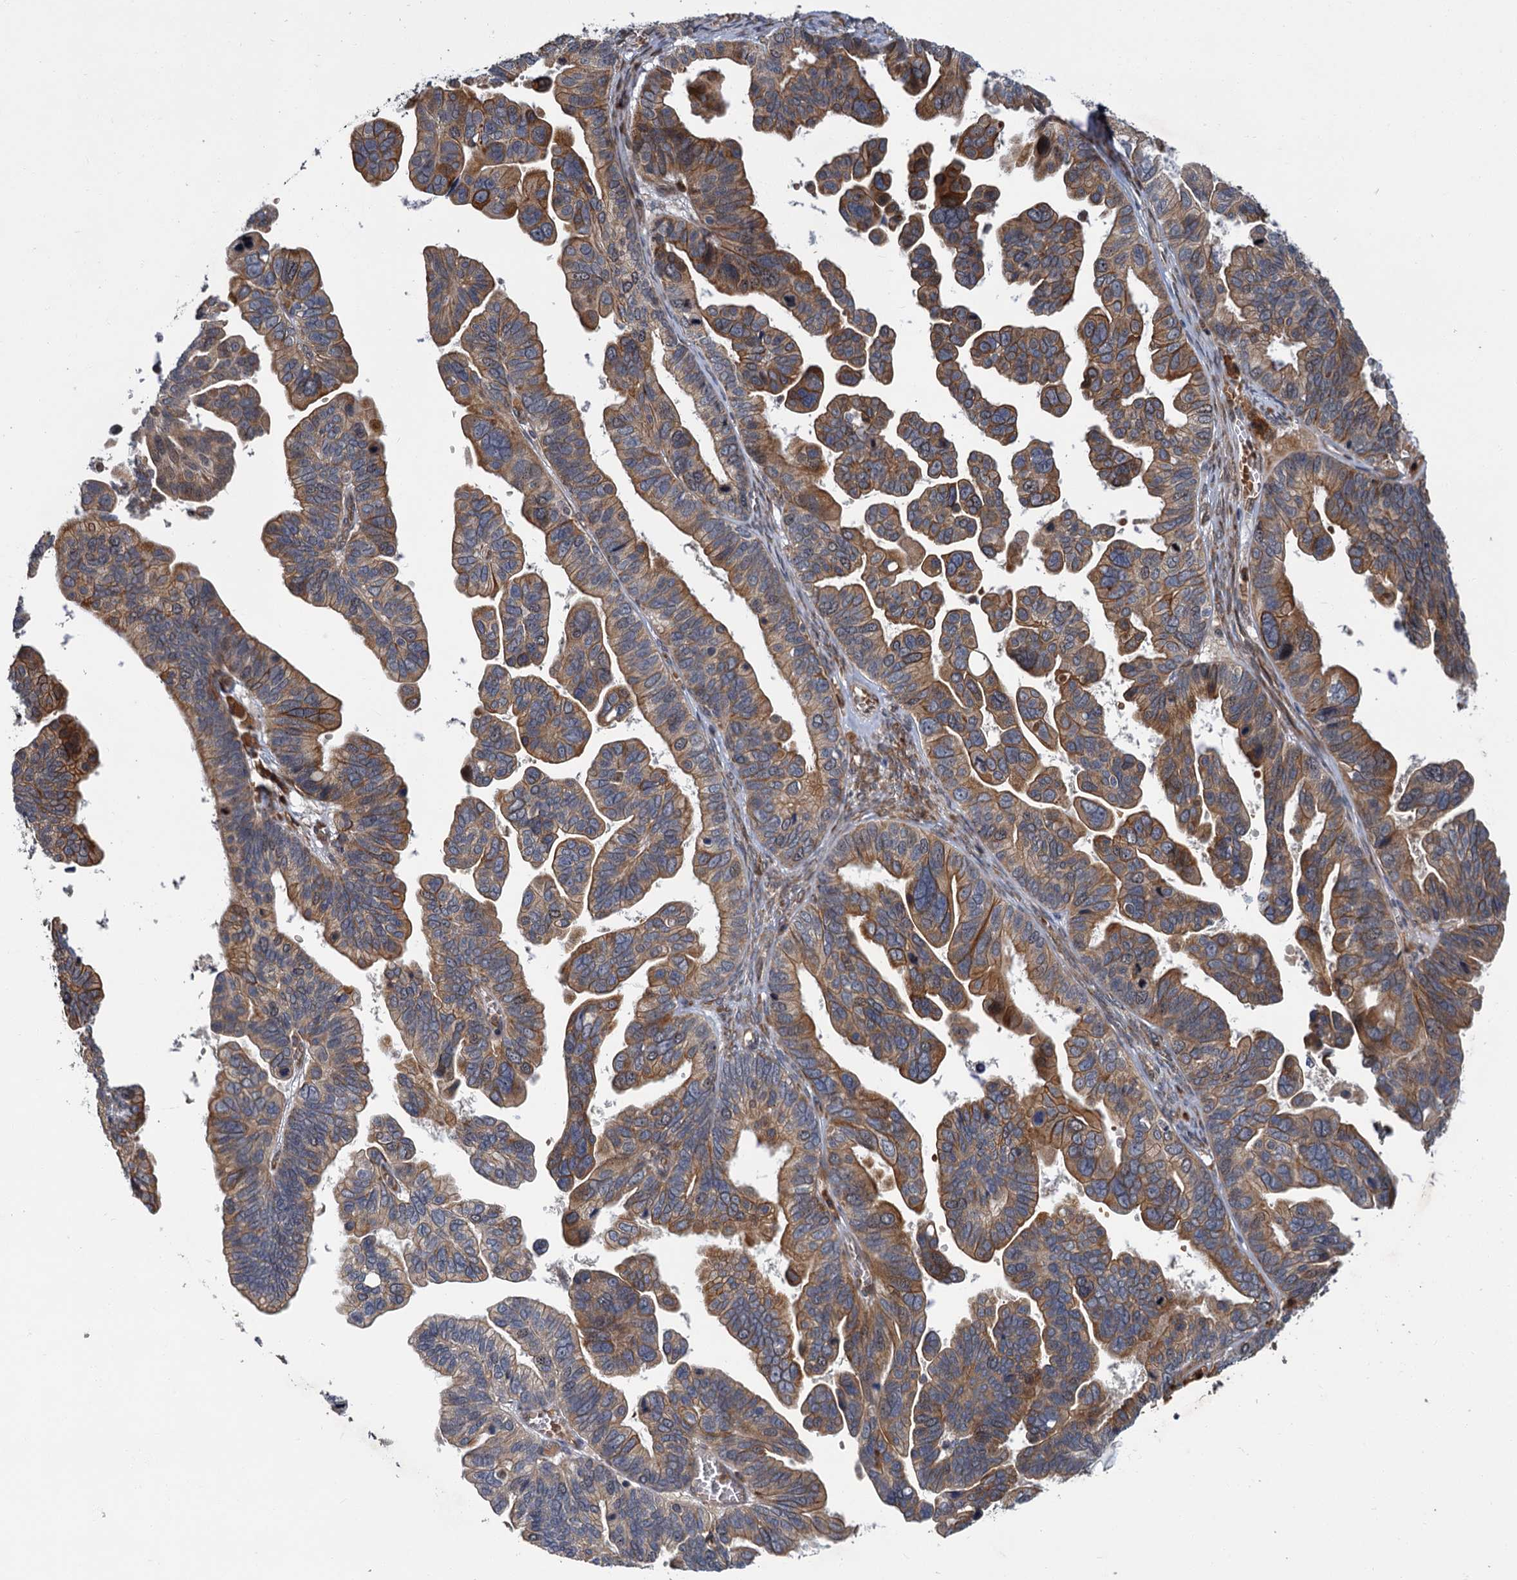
{"staining": {"intensity": "moderate", "quantity": ">75%", "location": "cytoplasmic/membranous"}, "tissue": "ovarian cancer", "cell_type": "Tumor cells", "image_type": "cancer", "snomed": [{"axis": "morphology", "description": "Cystadenocarcinoma, serous, NOS"}, {"axis": "topography", "description": "Ovary"}], "caption": "Immunohistochemistry image of neoplastic tissue: ovarian cancer stained using immunohistochemistry (IHC) demonstrates medium levels of moderate protein expression localized specifically in the cytoplasmic/membranous of tumor cells, appearing as a cytoplasmic/membranous brown color.", "gene": "APBA2", "patient": {"sex": "female", "age": 56}}